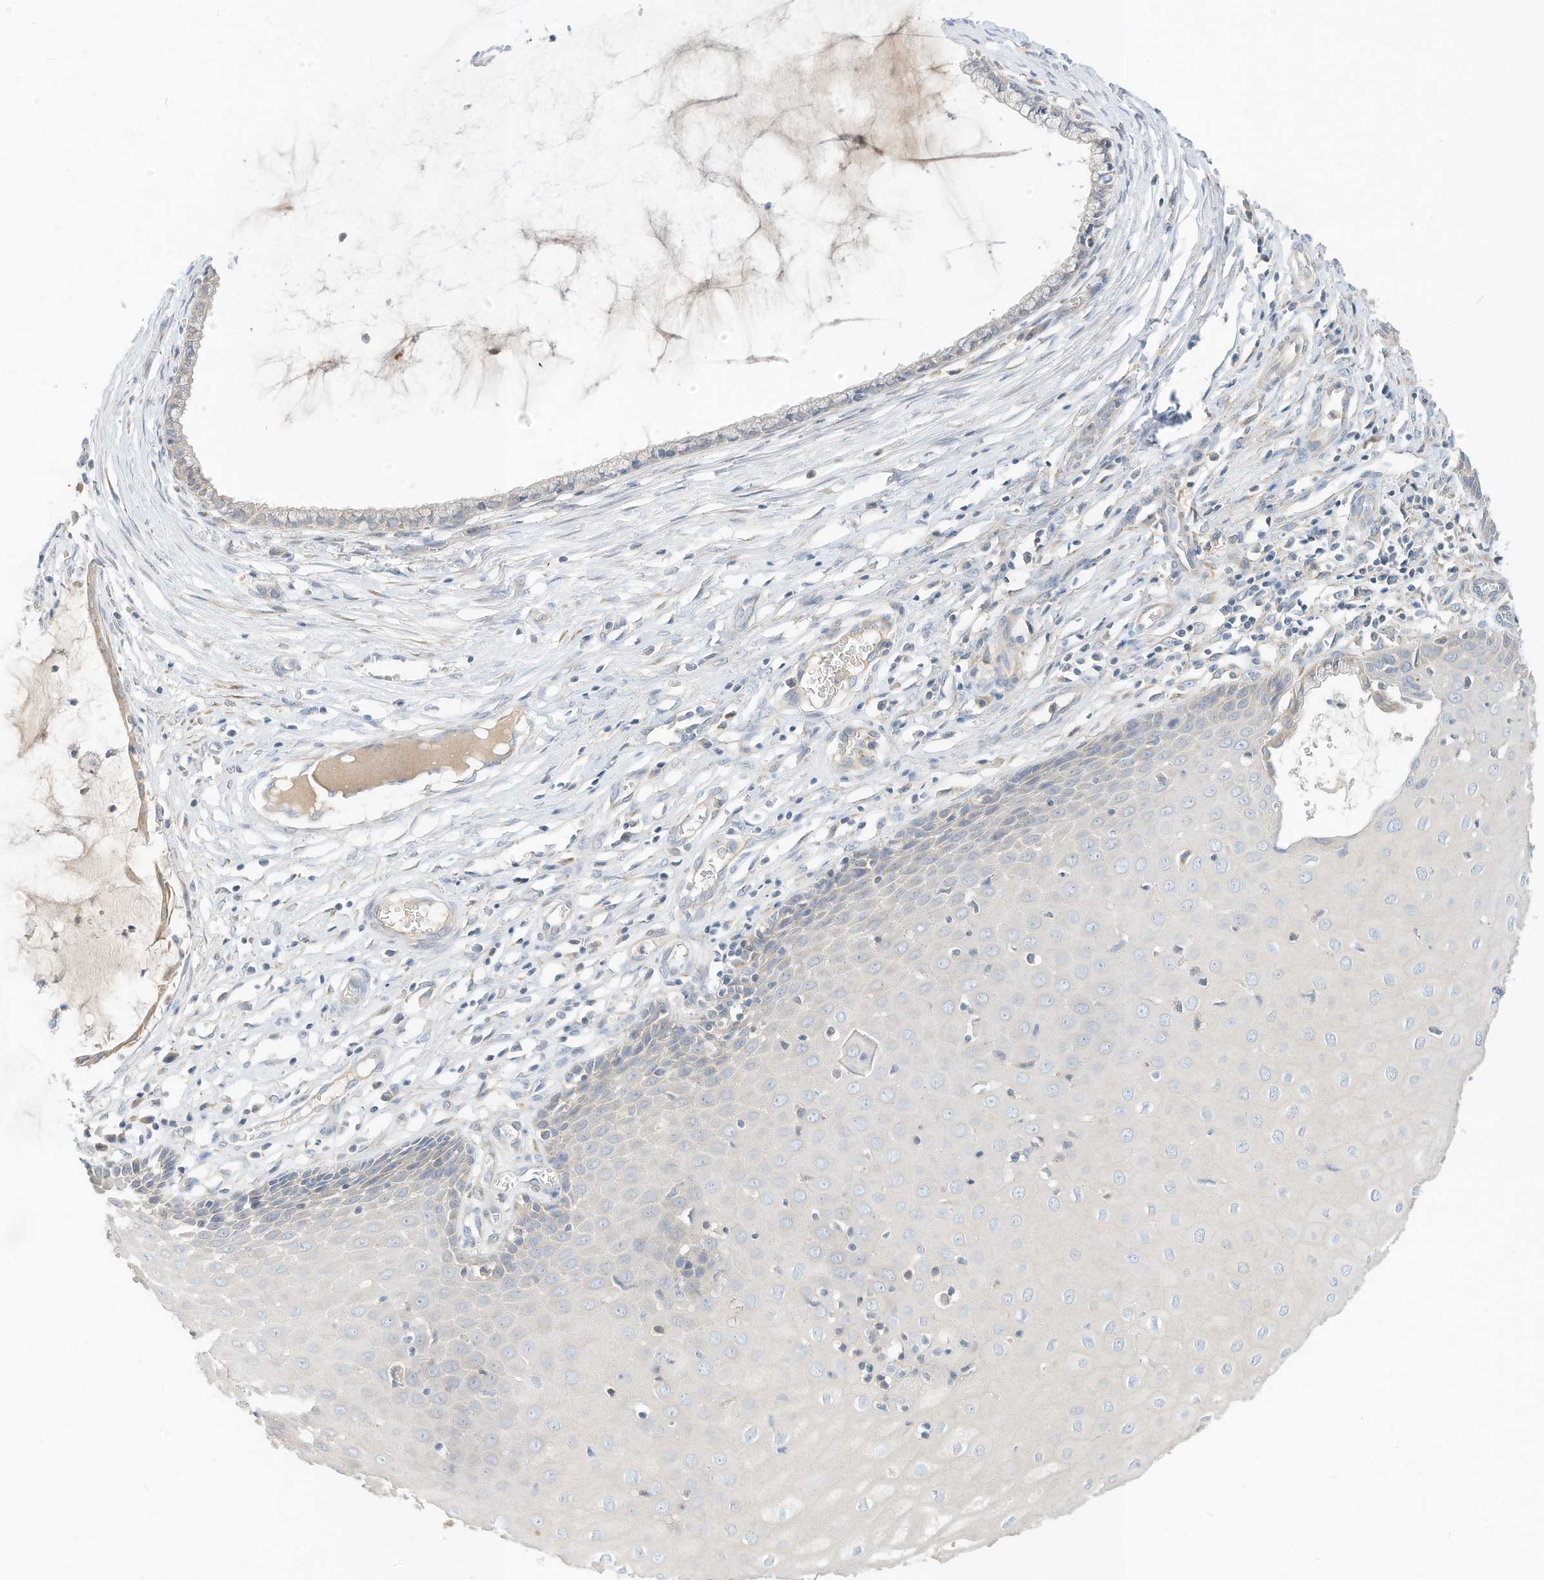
{"staining": {"intensity": "negative", "quantity": "none", "location": "none"}, "tissue": "cervix", "cell_type": "Glandular cells", "image_type": "normal", "snomed": [{"axis": "morphology", "description": "Normal tissue, NOS"}, {"axis": "topography", "description": "Cervix"}], "caption": "Glandular cells show no significant protein positivity in unremarkable cervix. (Stains: DAB (3,3'-diaminobenzidine) IHC with hematoxylin counter stain, Microscopy: brightfield microscopy at high magnification).", "gene": "RASA2", "patient": {"sex": "female", "age": 55}}